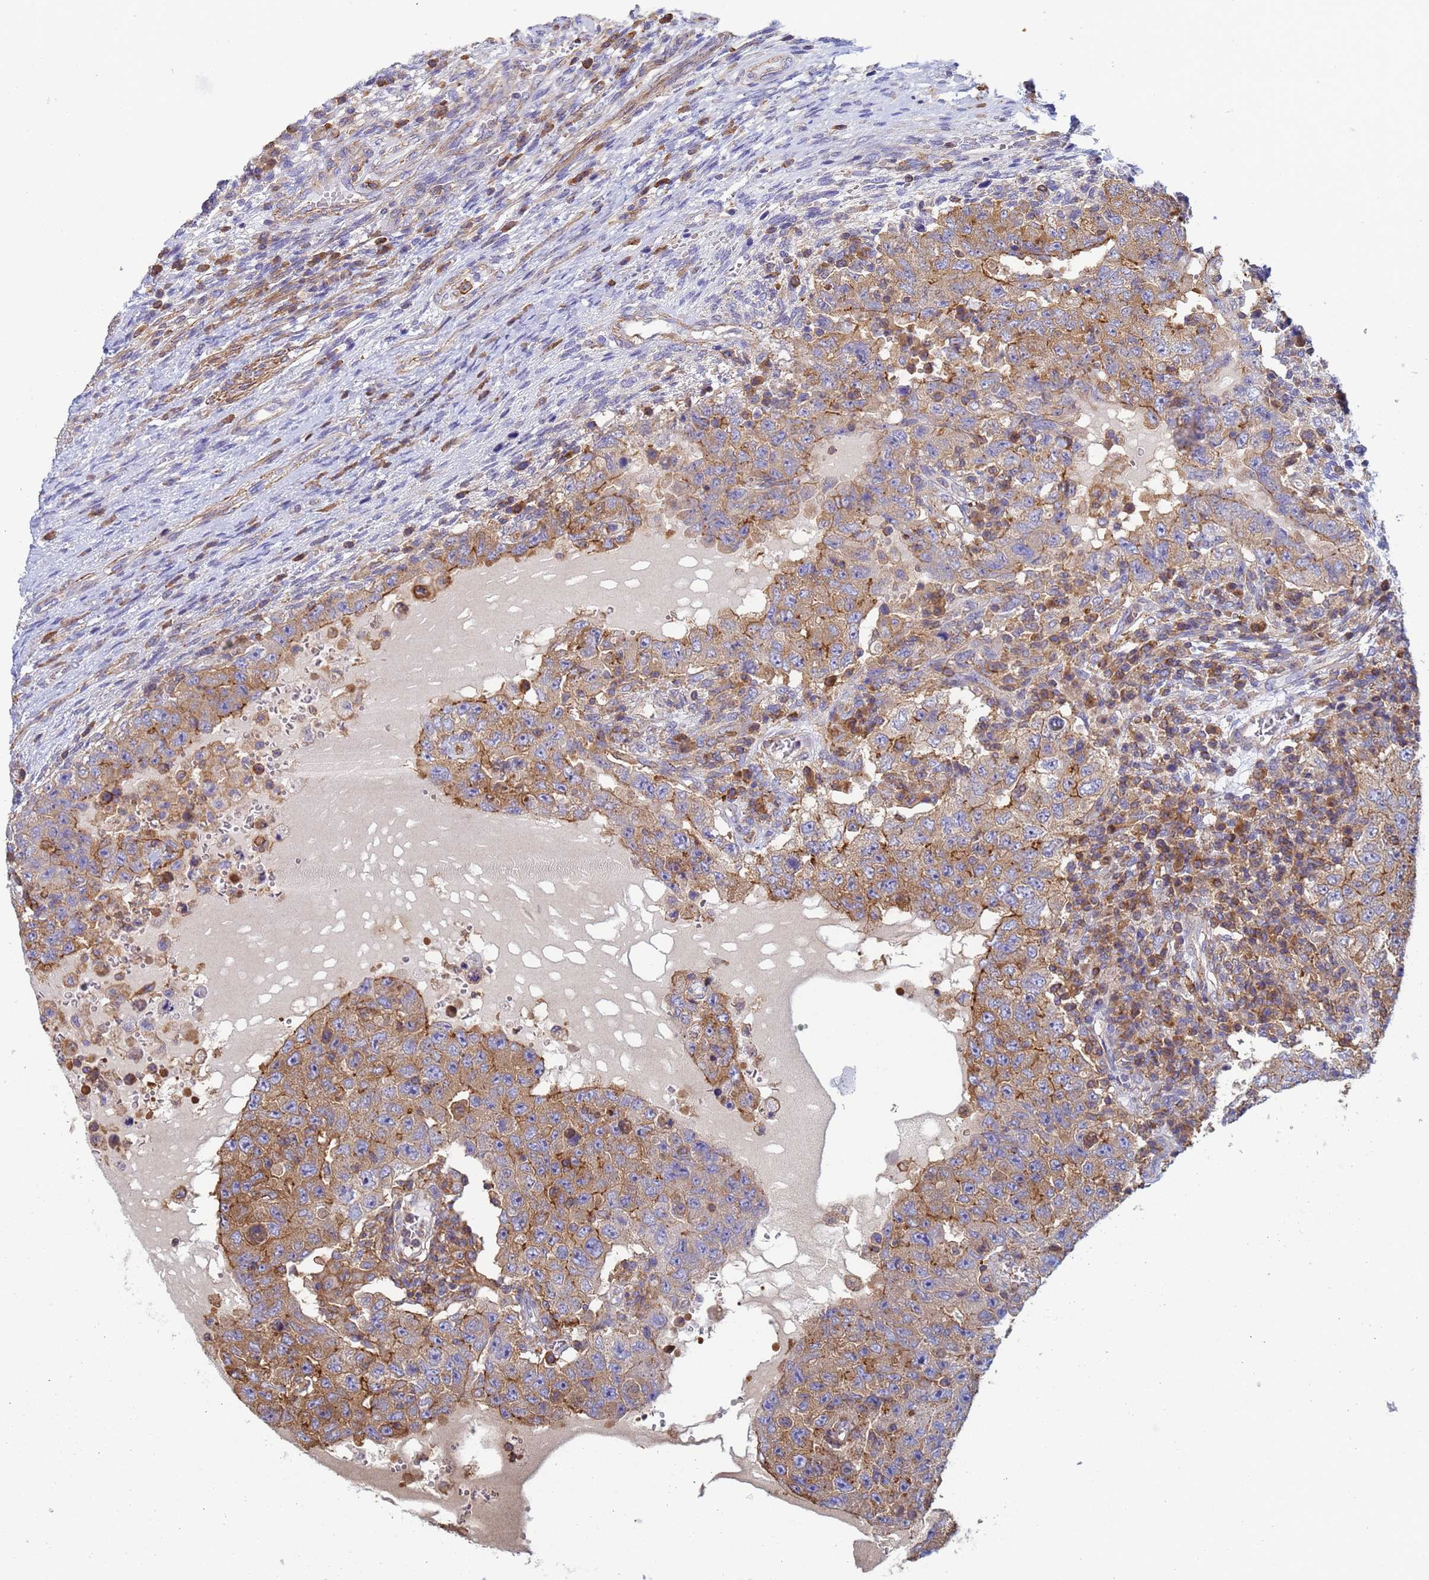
{"staining": {"intensity": "moderate", "quantity": ">75%", "location": "cytoplasmic/membranous"}, "tissue": "testis cancer", "cell_type": "Tumor cells", "image_type": "cancer", "snomed": [{"axis": "morphology", "description": "Carcinoma, Embryonal, NOS"}, {"axis": "topography", "description": "Testis"}], "caption": "An immunohistochemistry photomicrograph of neoplastic tissue is shown. Protein staining in brown labels moderate cytoplasmic/membranous positivity in testis embryonal carcinoma within tumor cells.", "gene": "ZNG1B", "patient": {"sex": "male", "age": 26}}